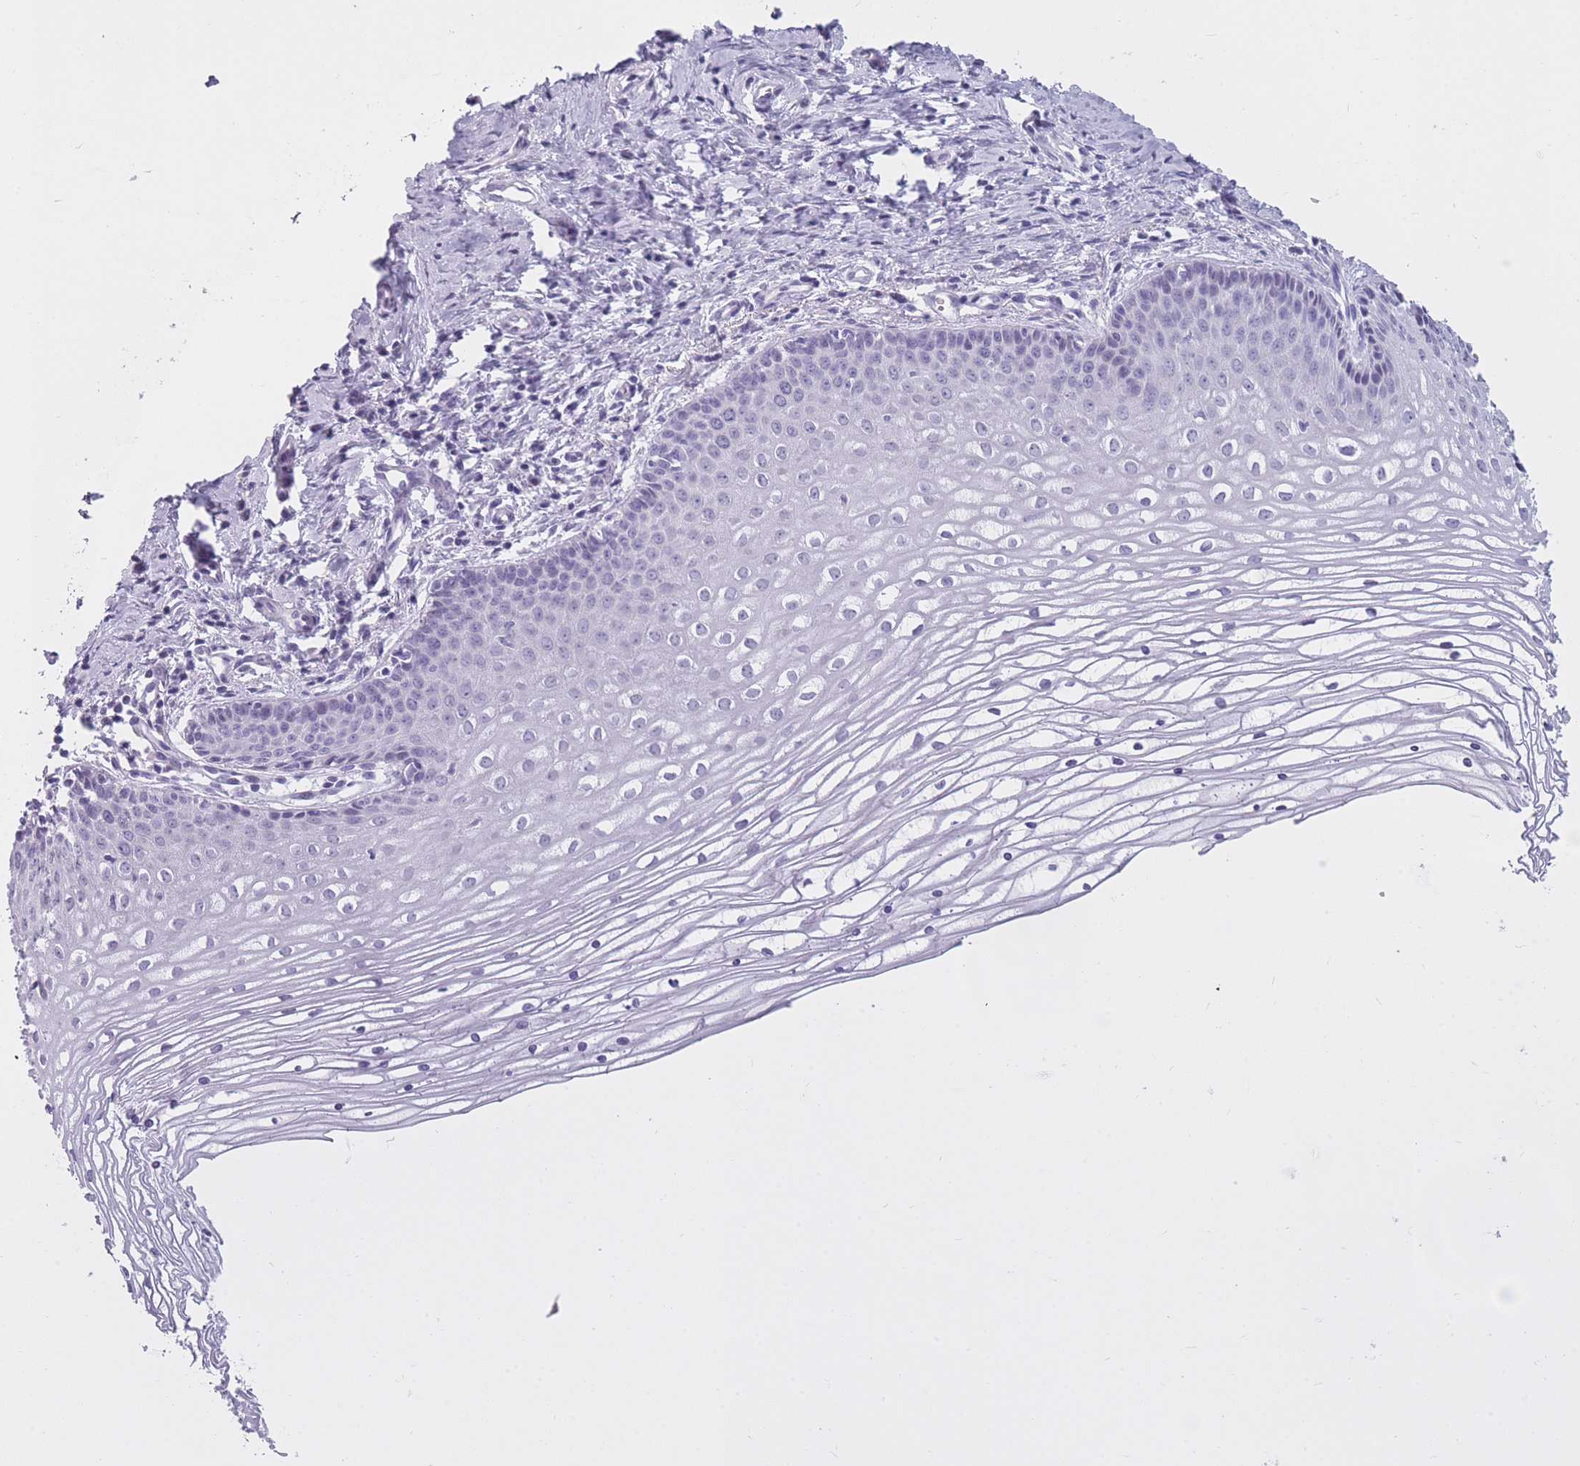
{"staining": {"intensity": "negative", "quantity": "none", "location": "none"}, "tissue": "cervix", "cell_type": "Glandular cells", "image_type": "normal", "snomed": [{"axis": "morphology", "description": "Normal tissue, NOS"}, {"axis": "topography", "description": "Cervix"}], "caption": "Glandular cells are negative for brown protein staining in benign cervix.", "gene": "GOLGA6A", "patient": {"sex": "female", "age": 47}}